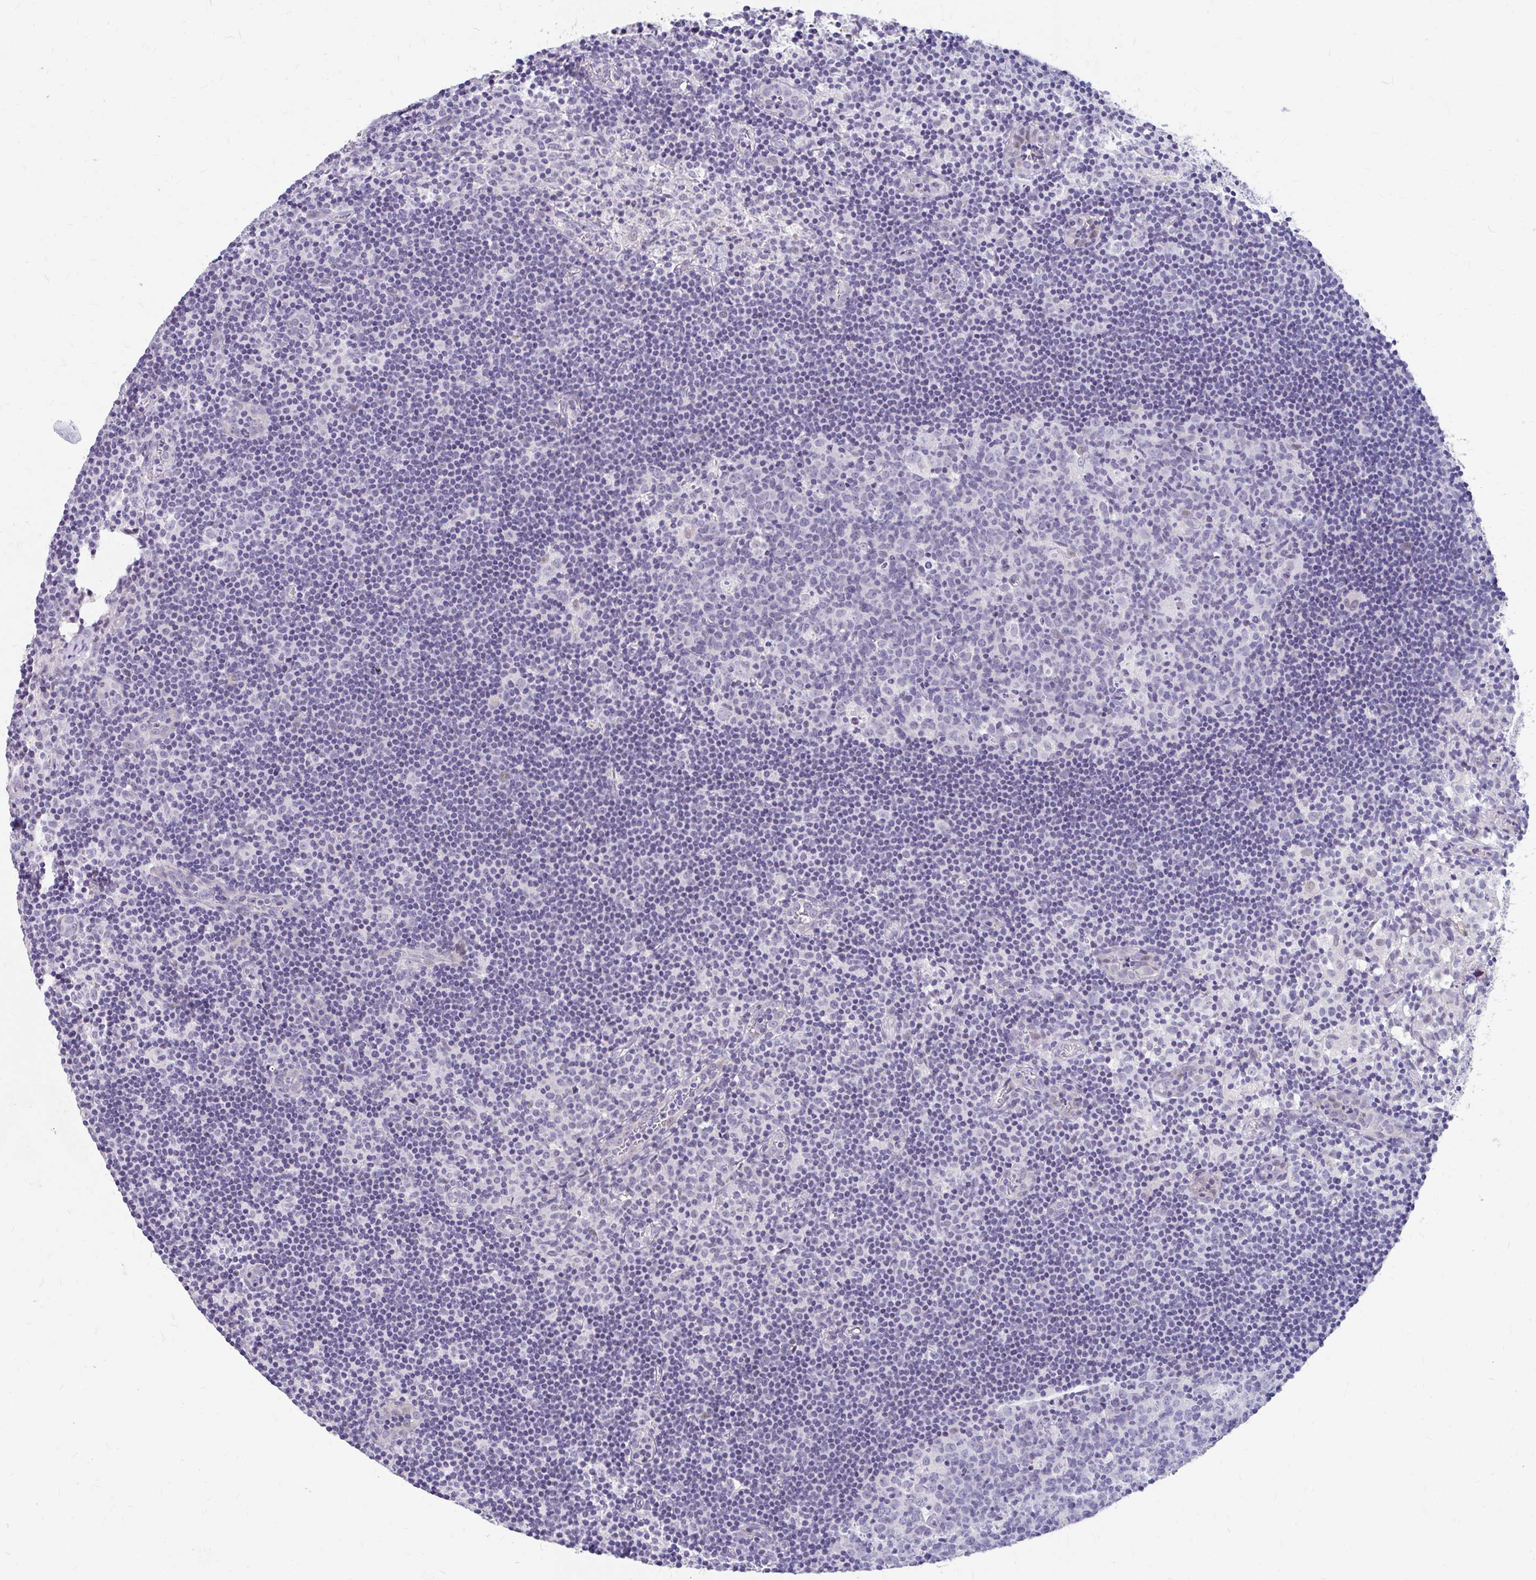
{"staining": {"intensity": "negative", "quantity": "none", "location": "none"}, "tissue": "lymph node", "cell_type": "Germinal center cells", "image_type": "normal", "snomed": [{"axis": "morphology", "description": "Normal tissue, NOS"}, {"axis": "topography", "description": "Lymph node"}], "caption": "Lymph node was stained to show a protein in brown. There is no significant expression in germinal center cells. Brightfield microscopy of IHC stained with DAB (3,3'-diaminobenzidine) (brown) and hematoxylin (blue), captured at high magnification.", "gene": "RGS16", "patient": {"sex": "female", "age": 45}}